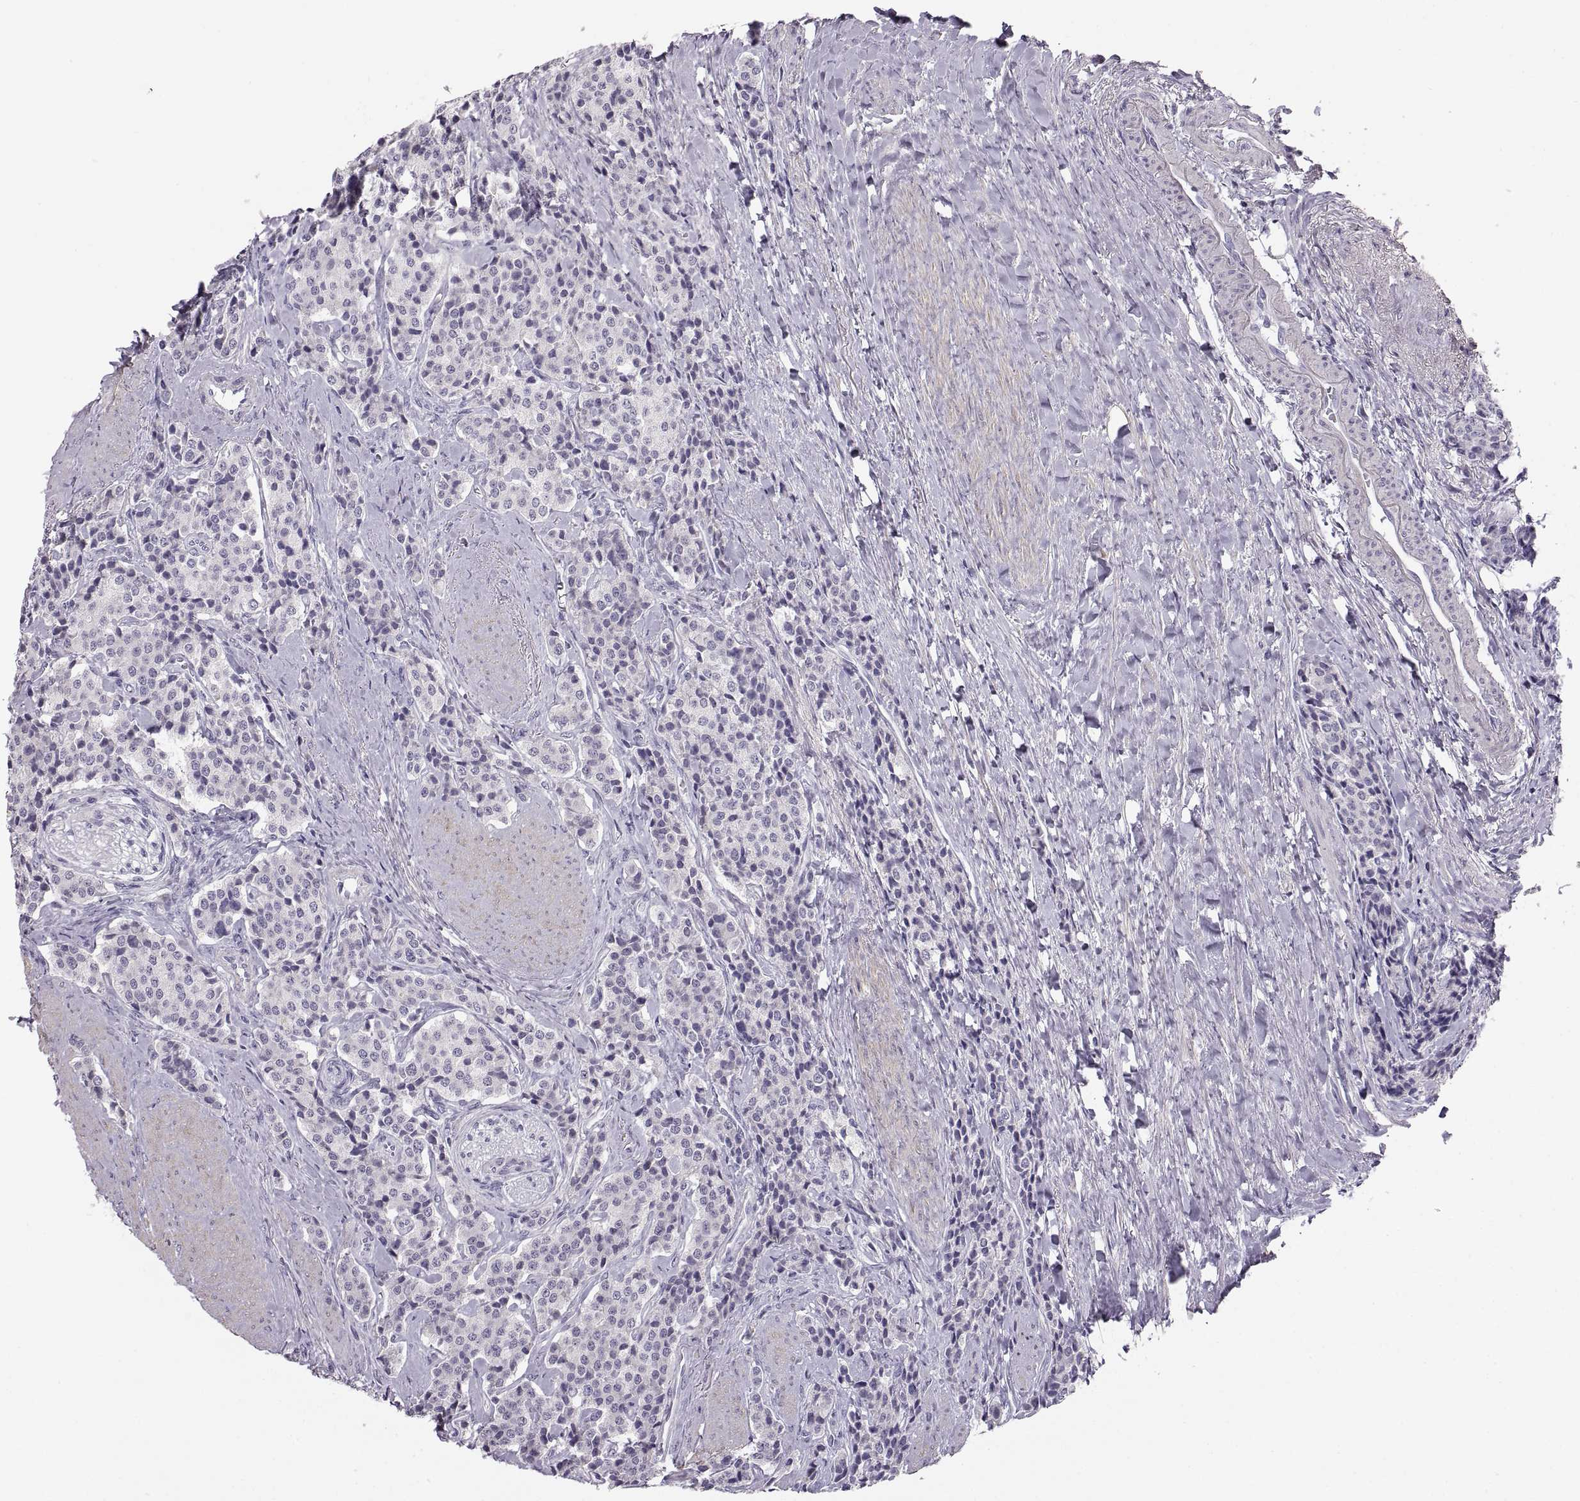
{"staining": {"intensity": "negative", "quantity": "none", "location": "none"}, "tissue": "carcinoid", "cell_type": "Tumor cells", "image_type": "cancer", "snomed": [{"axis": "morphology", "description": "Carcinoid, malignant, NOS"}, {"axis": "topography", "description": "Small intestine"}], "caption": "This image is of carcinoid stained with immunohistochemistry to label a protein in brown with the nuclei are counter-stained blue. There is no positivity in tumor cells.", "gene": "COL9A3", "patient": {"sex": "female", "age": 58}}